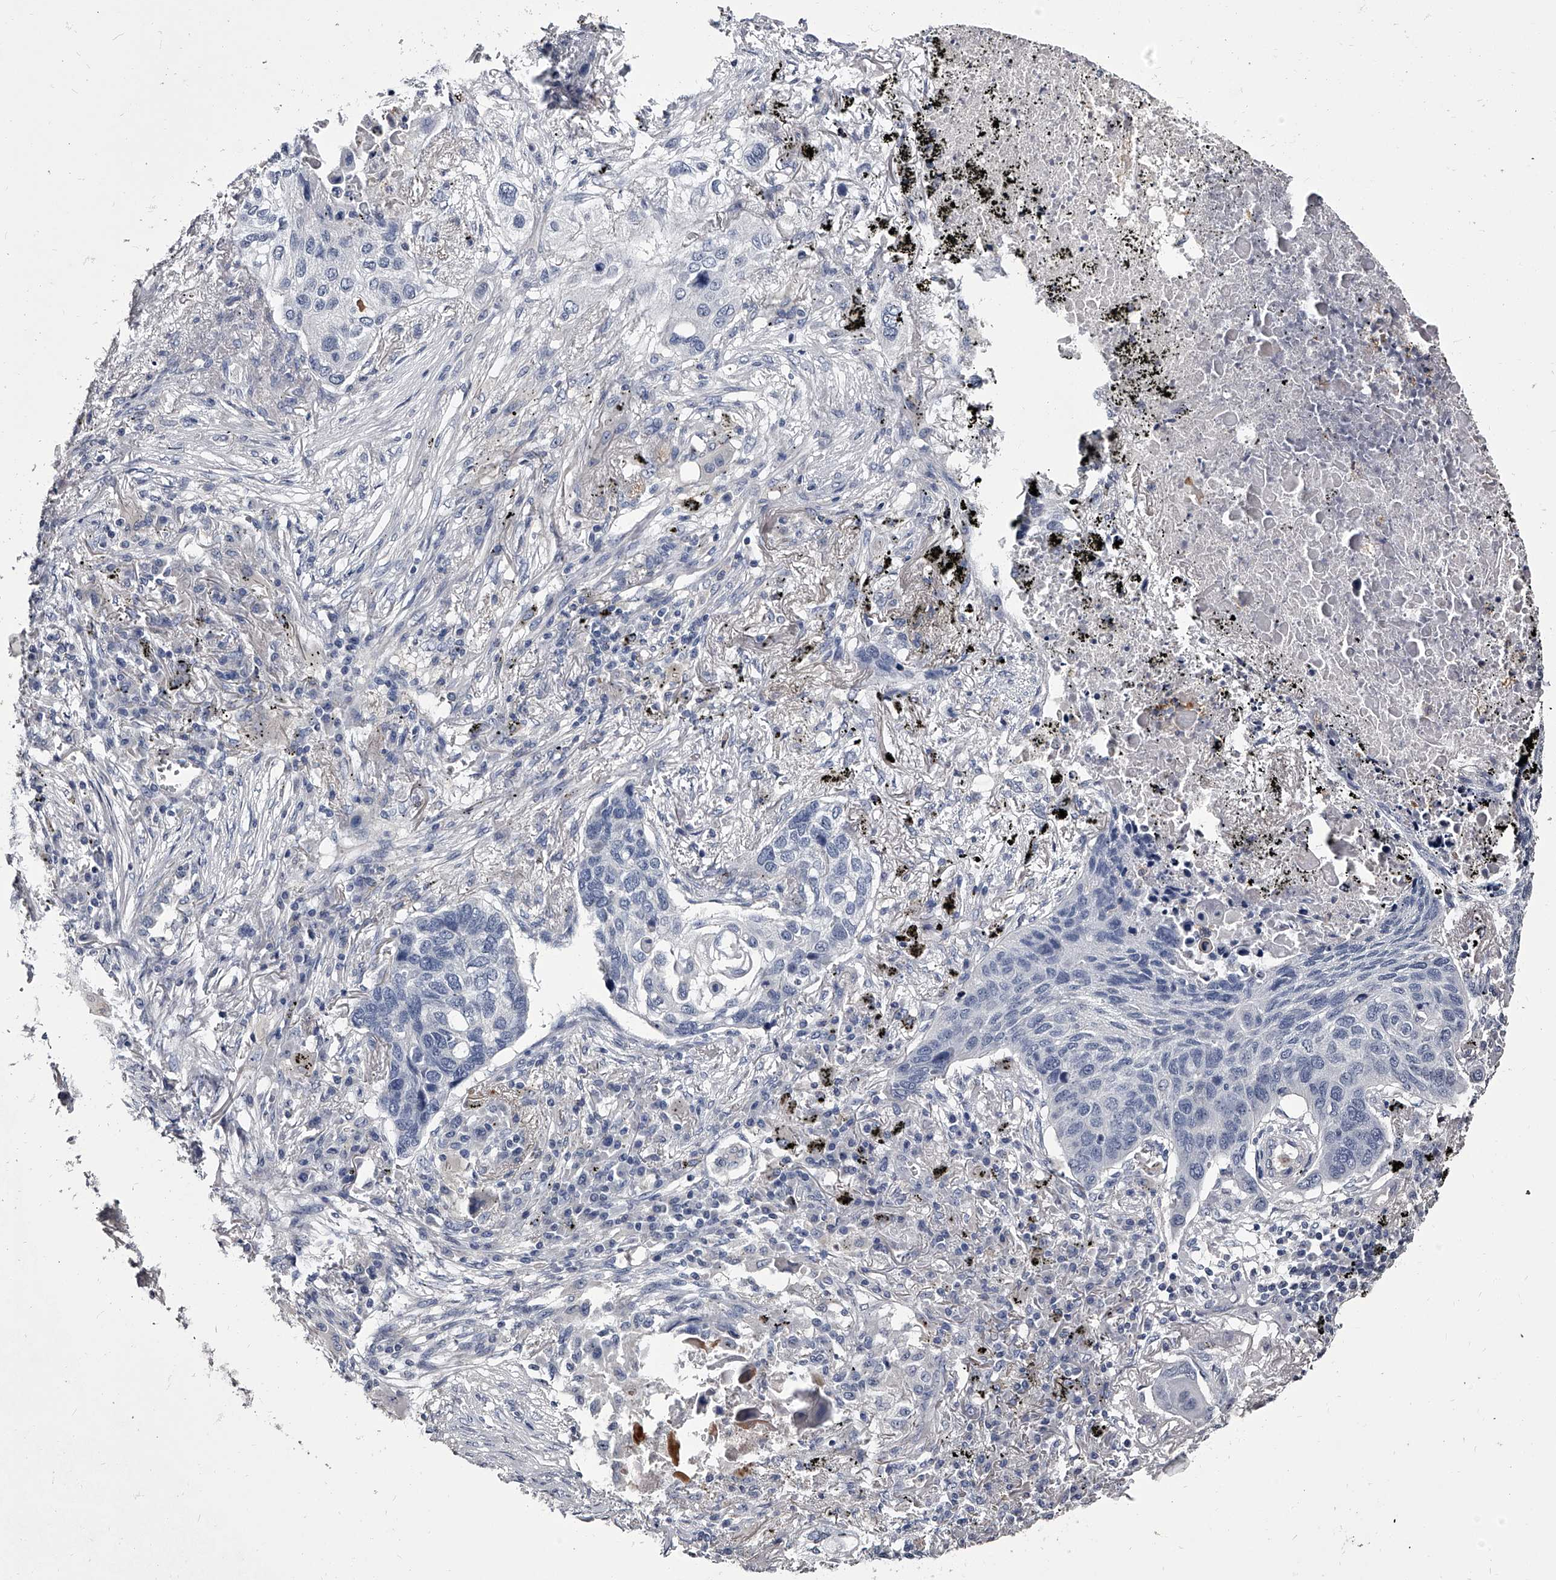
{"staining": {"intensity": "negative", "quantity": "none", "location": "none"}, "tissue": "lung cancer", "cell_type": "Tumor cells", "image_type": "cancer", "snomed": [{"axis": "morphology", "description": "Squamous cell carcinoma, NOS"}, {"axis": "topography", "description": "Lung"}], "caption": "IHC histopathology image of neoplastic tissue: lung cancer (squamous cell carcinoma) stained with DAB reveals no significant protein positivity in tumor cells. (Stains: DAB immunohistochemistry with hematoxylin counter stain, Microscopy: brightfield microscopy at high magnification).", "gene": "GAPVD1", "patient": {"sex": "female", "age": 63}}